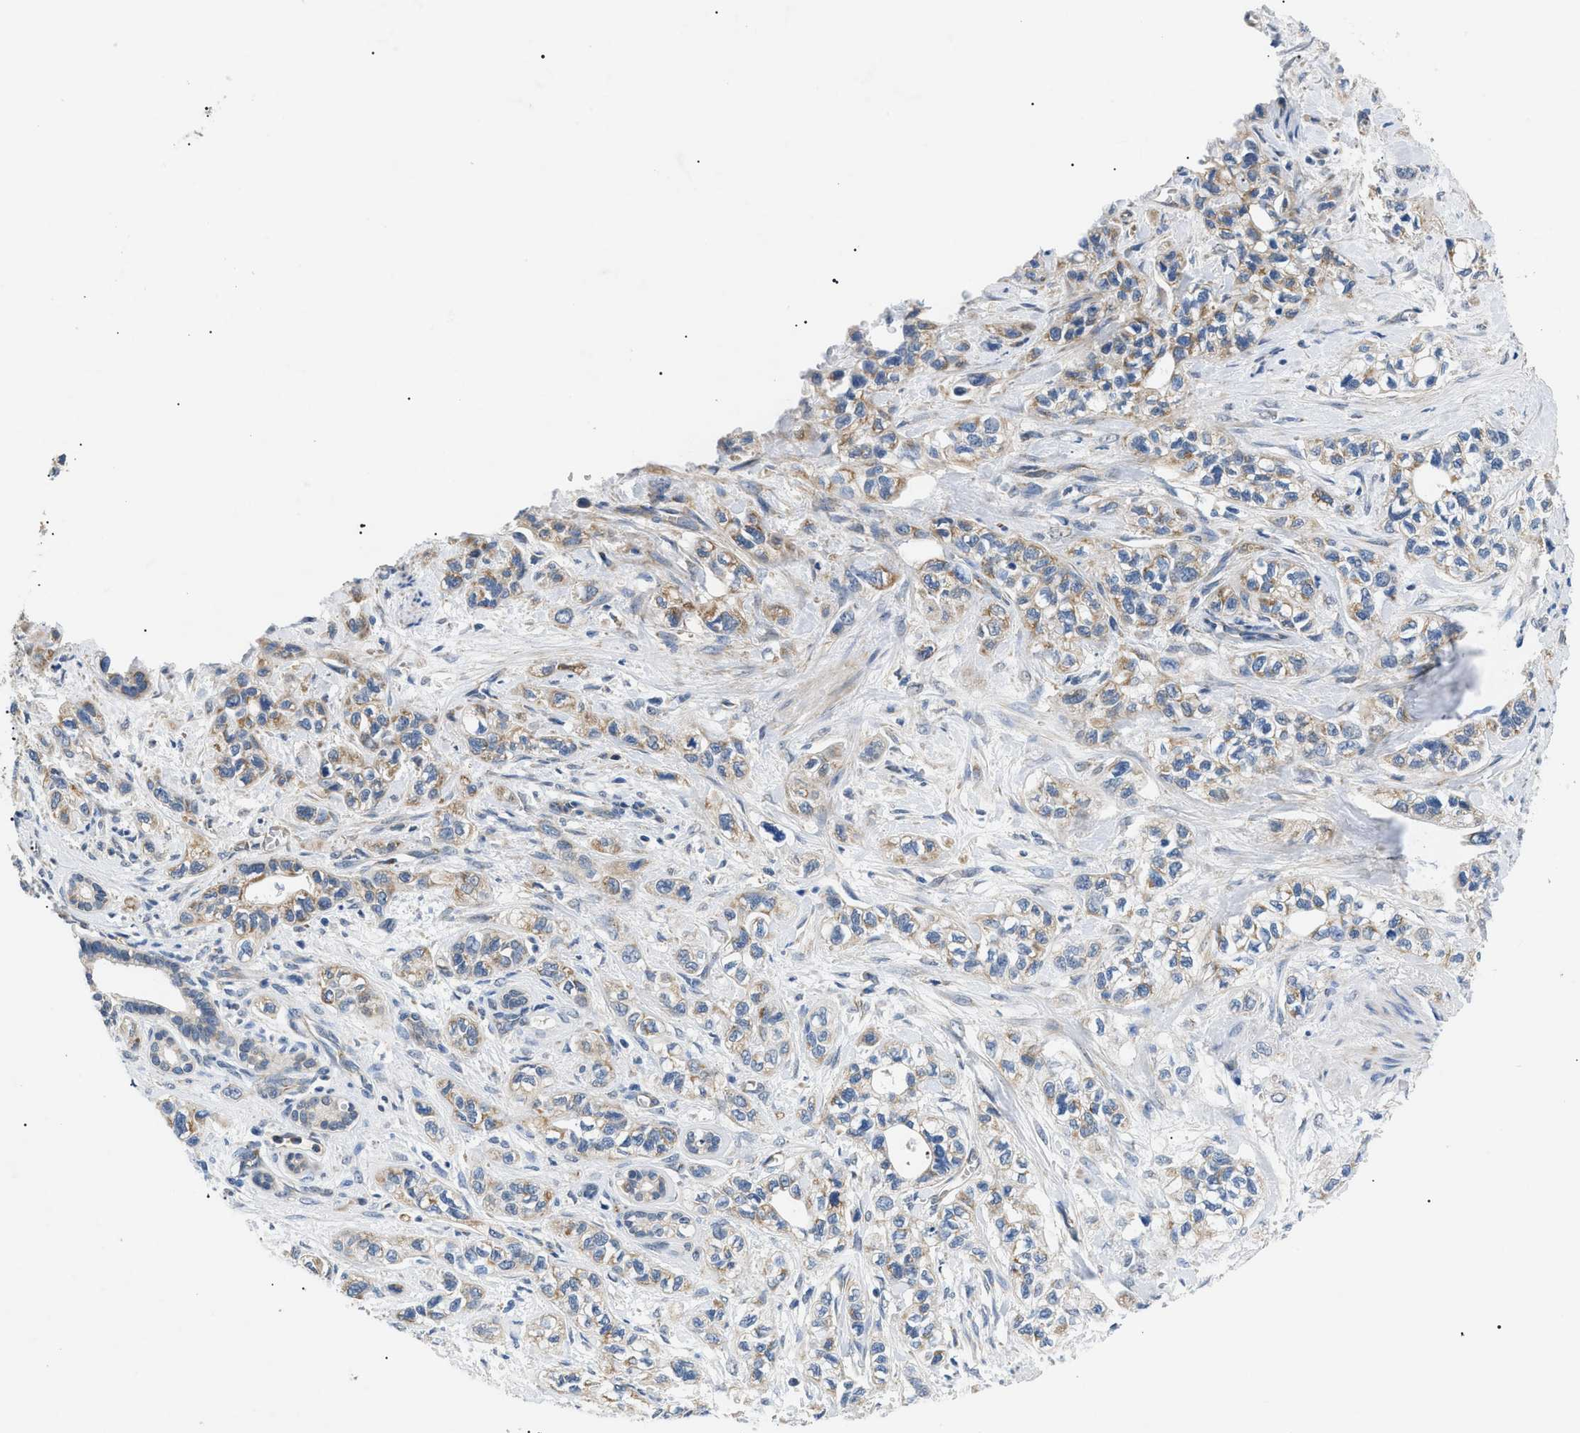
{"staining": {"intensity": "weak", "quantity": "25%-75%", "location": "cytoplasmic/membranous"}, "tissue": "pancreatic cancer", "cell_type": "Tumor cells", "image_type": "cancer", "snomed": [{"axis": "morphology", "description": "Adenocarcinoma, NOS"}, {"axis": "topography", "description": "Pancreas"}], "caption": "Immunohistochemical staining of pancreatic cancer (adenocarcinoma) reveals low levels of weak cytoplasmic/membranous protein expression in approximately 25%-75% of tumor cells. (IHC, brightfield microscopy, high magnification).", "gene": "TOMM6", "patient": {"sex": "male", "age": 74}}